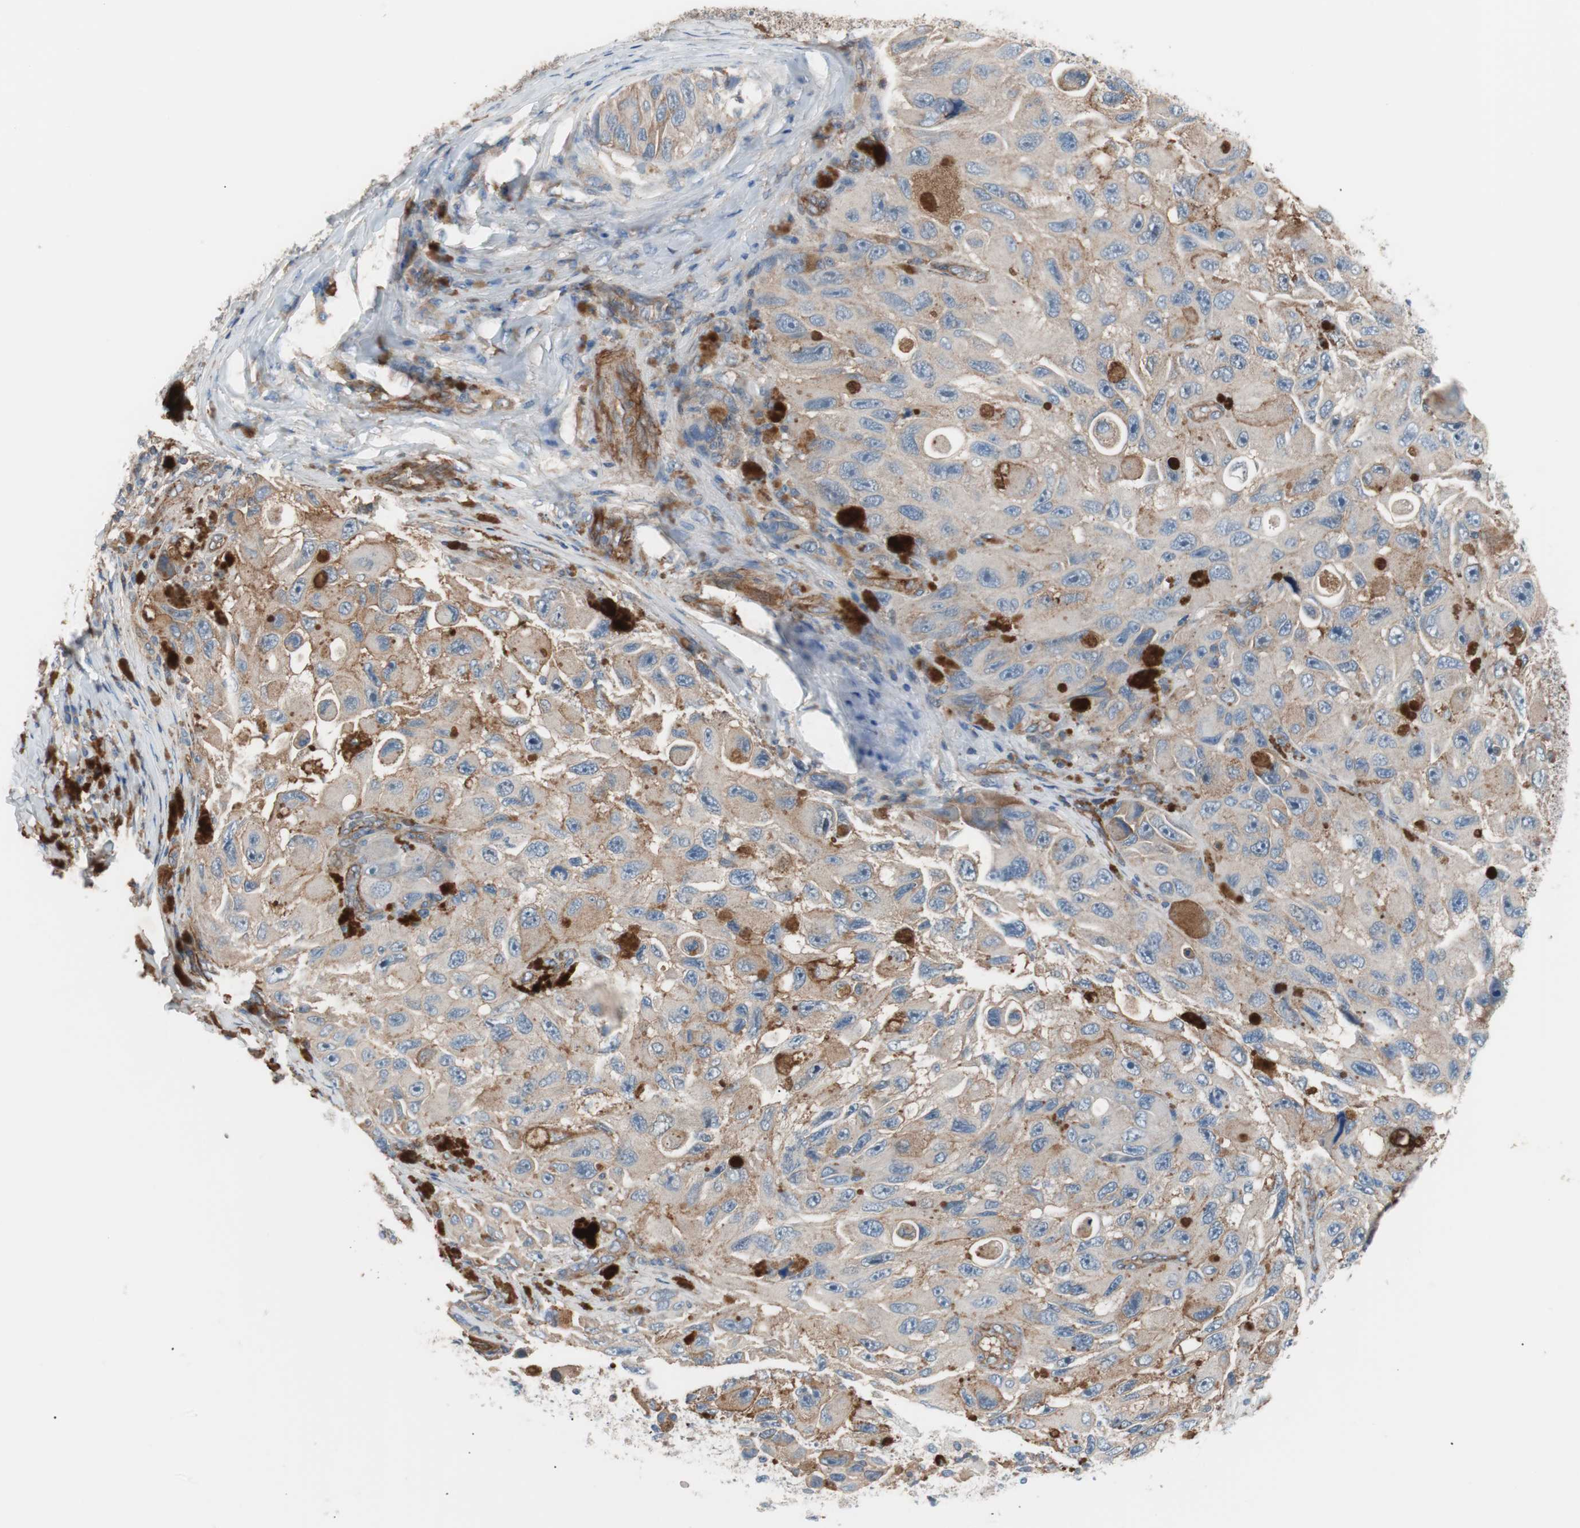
{"staining": {"intensity": "weak", "quantity": "25%-75%", "location": "cytoplasmic/membranous"}, "tissue": "melanoma", "cell_type": "Tumor cells", "image_type": "cancer", "snomed": [{"axis": "morphology", "description": "Malignant melanoma, NOS"}, {"axis": "topography", "description": "Skin"}], "caption": "Human malignant melanoma stained for a protein (brown) displays weak cytoplasmic/membranous positive staining in approximately 25%-75% of tumor cells.", "gene": "GPR160", "patient": {"sex": "female", "age": 73}}